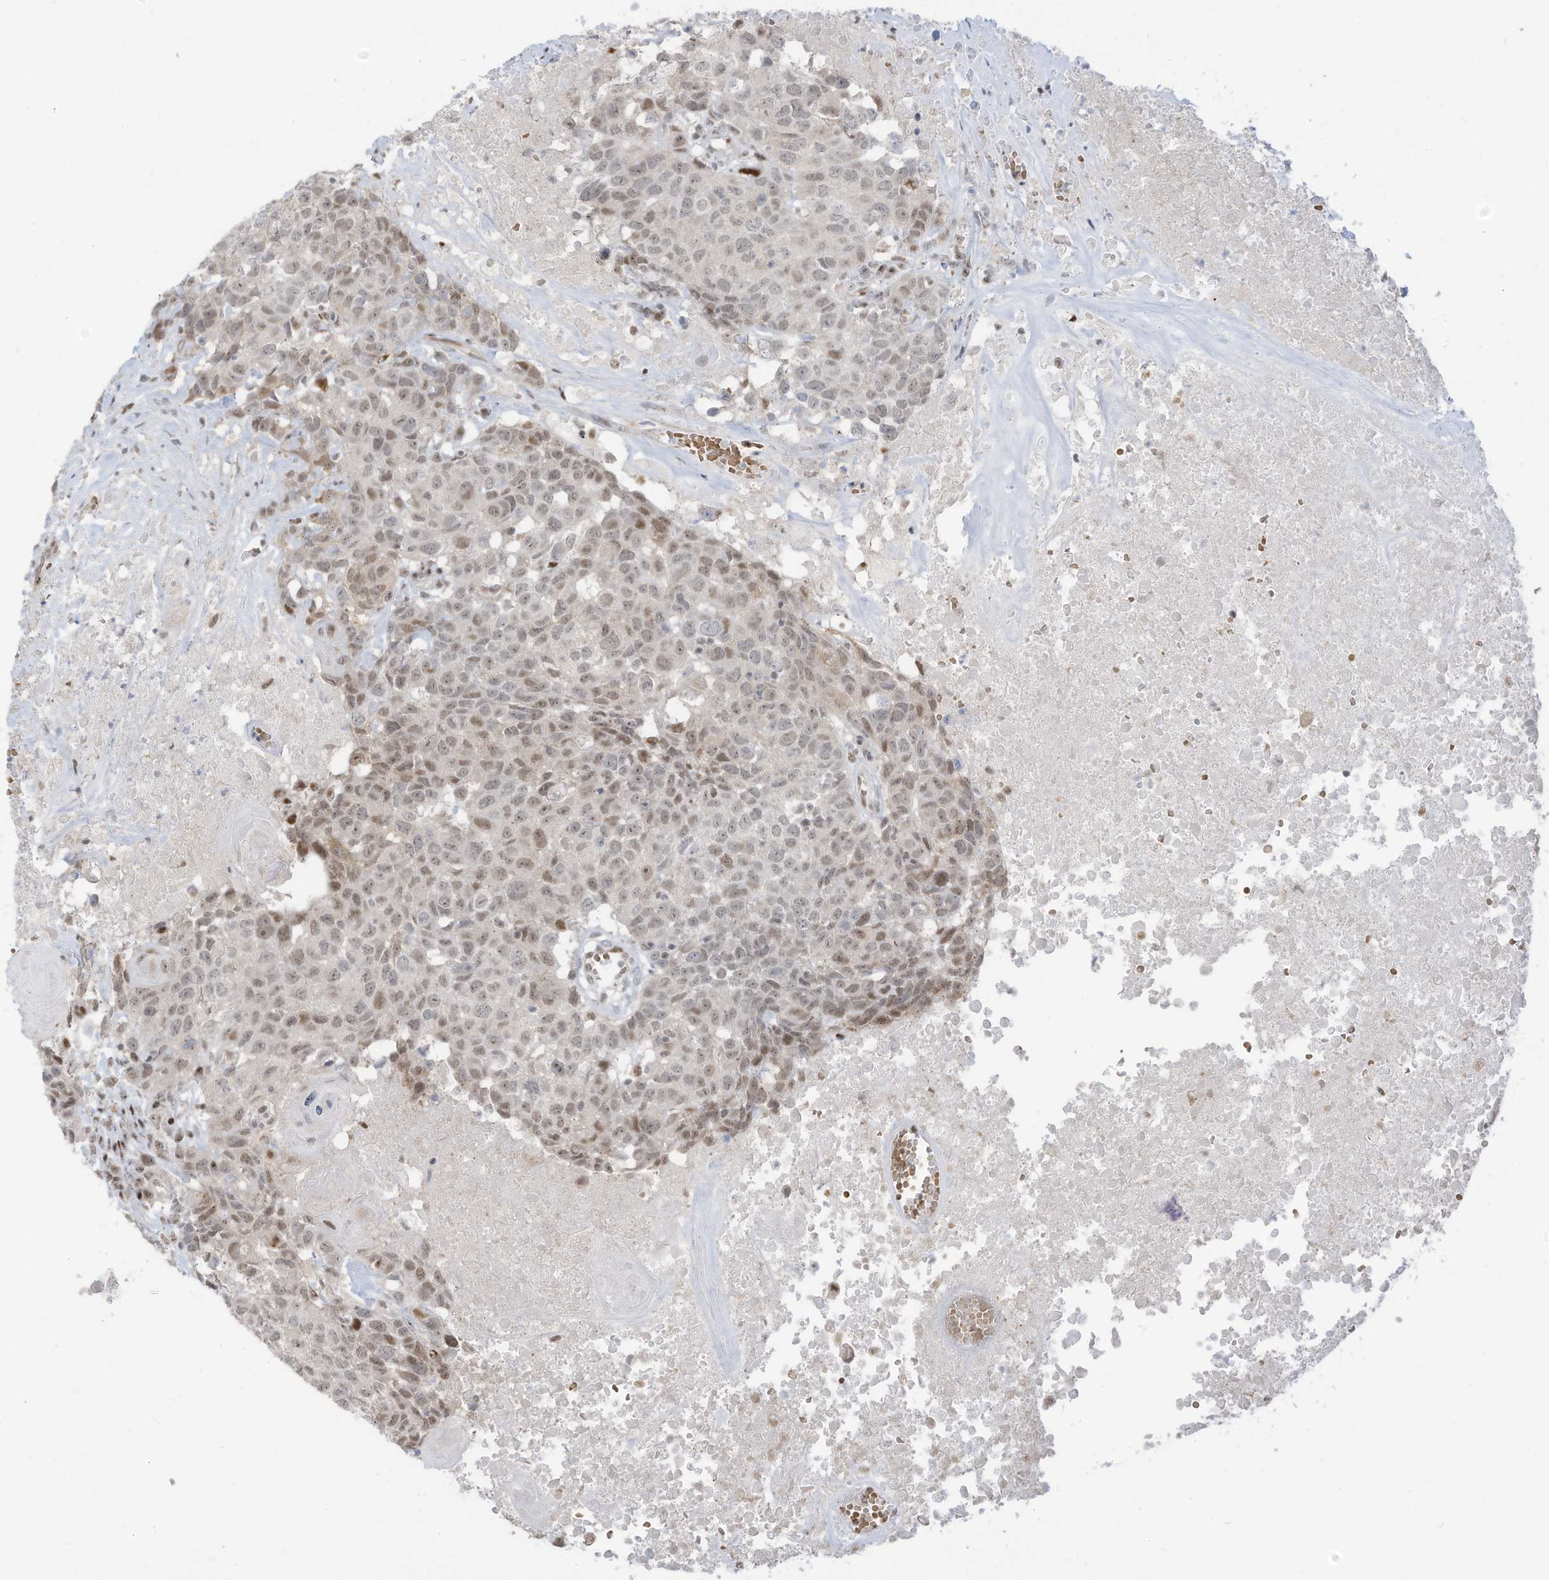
{"staining": {"intensity": "weak", "quantity": "25%-75%", "location": "nuclear"}, "tissue": "head and neck cancer", "cell_type": "Tumor cells", "image_type": "cancer", "snomed": [{"axis": "morphology", "description": "Squamous cell carcinoma, NOS"}, {"axis": "topography", "description": "Head-Neck"}], "caption": "Tumor cells show low levels of weak nuclear expression in approximately 25%-75% of cells in head and neck cancer.", "gene": "ZCWPW2", "patient": {"sex": "male", "age": 66}}